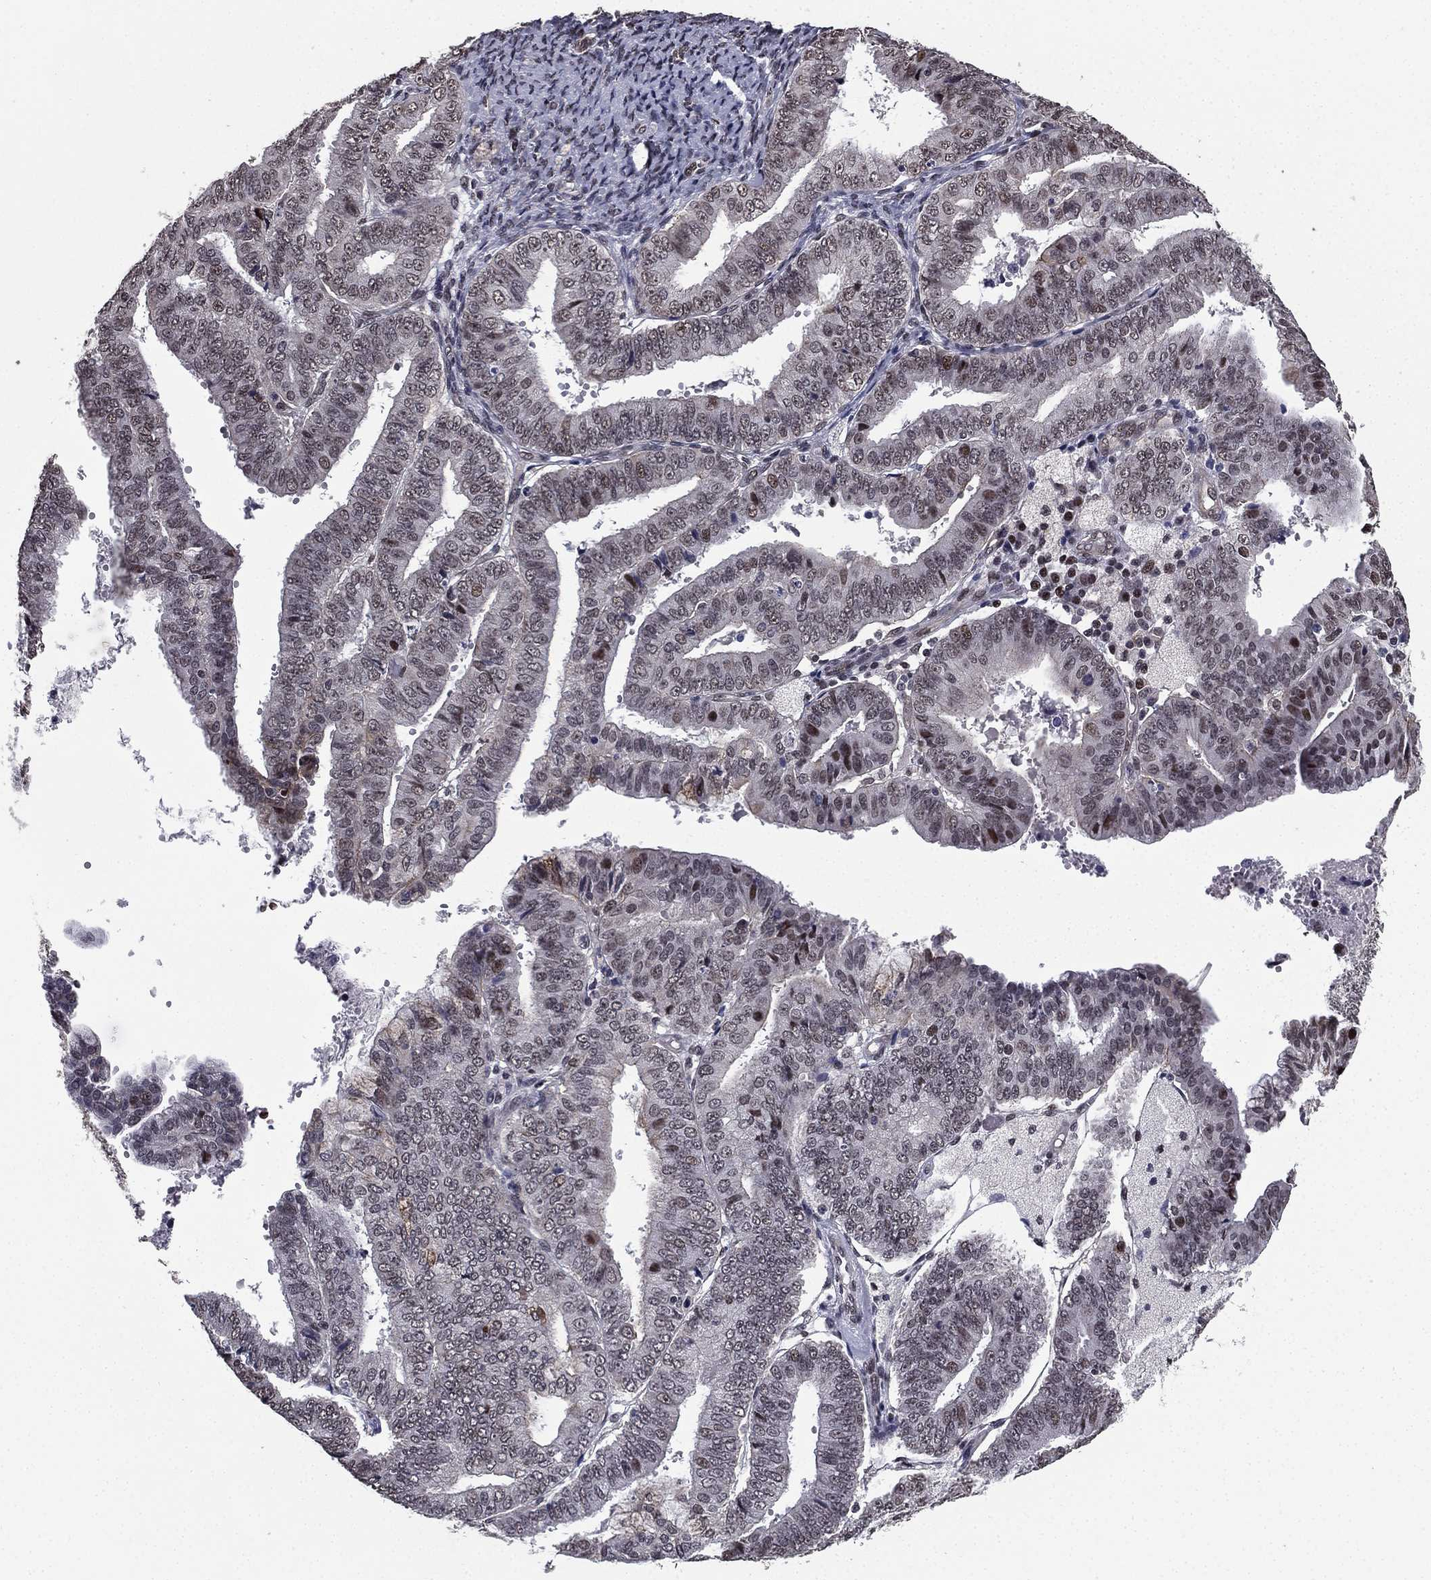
{"staining": {"intensity": "moderate", "quantity": "<25%", "location": "nuclear"}, "tissue": "endometrial cancer", "cell_type": "Tumor cells", "image_type": "cancer", "snomed": [{"axis": "morphology", "description": "Adenocarcinoma, NOS"}, {"axis": "topography", "description": "Endometrium"}], "caption": "Protein analysis of endometrial adenocarcinoma tissue demonstrates moderate nuclear positivity in about <25% of tumor cells. (DAB (3,3'-diaminobenzidine) IHC with brightfield microscopy, high magnification).", "gene": "RARB", "patient": {"sex": "female", "age": 63}}